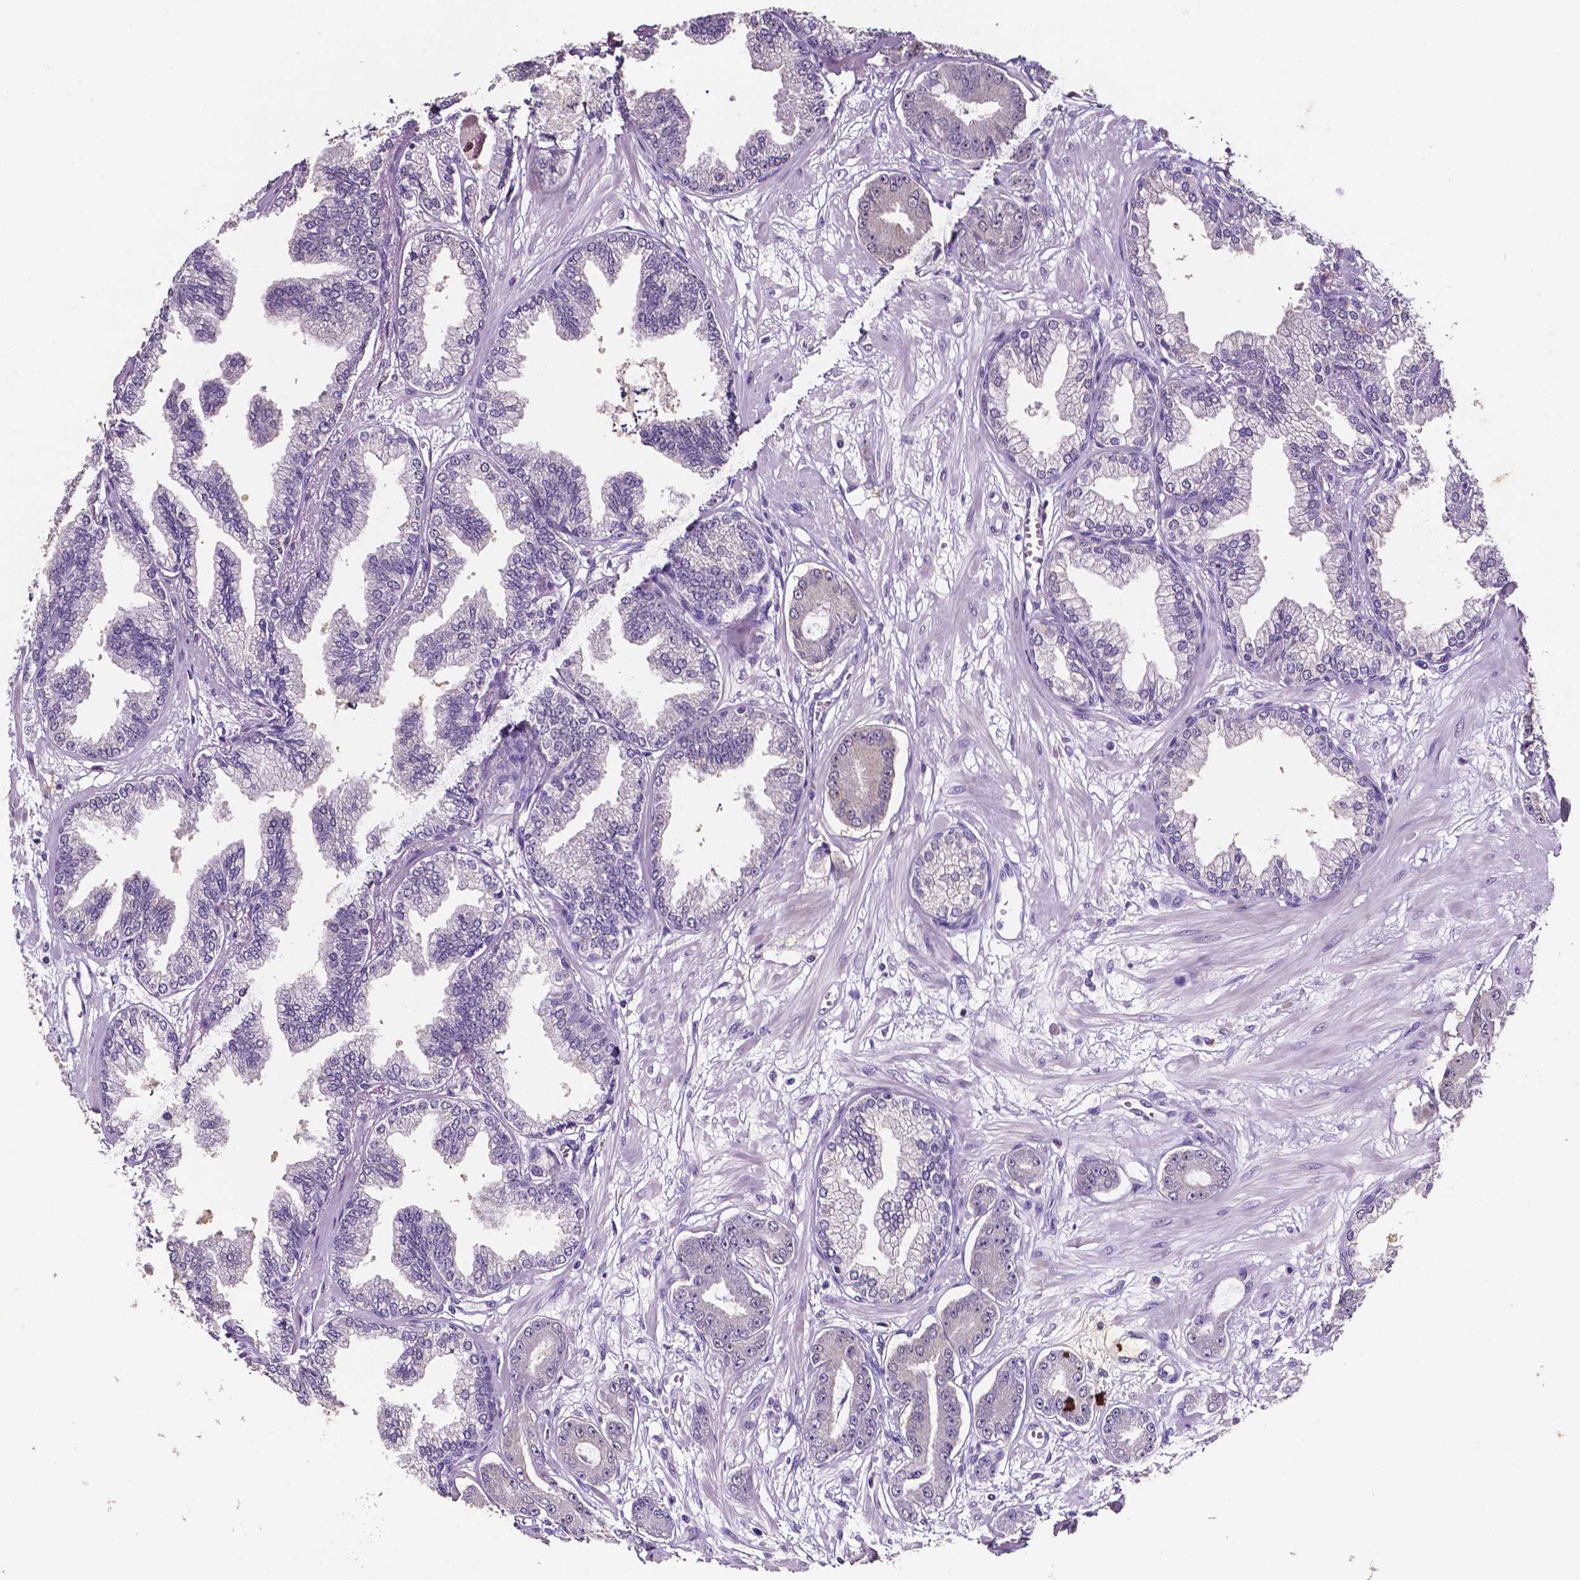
{"staining": {"intensity": "negative", "quantity": "none", "location": "none"}, "tissue": "prostate cancer", "cell_type": "Tumor cells", "image_type": "cancer", "snomed": [{"axis": "morphology", "description": "Adenocarcinoma, Low grade"}, {"axis": "topography", "description": "Prostate"}], "caption": "Immunohistochemical staining of human low-grade adenocarcinoma (prostate) reveals no significant staining in tumor cells.", "gene": "PSAT1", "patient": {"sex": "male", "age": 64}}